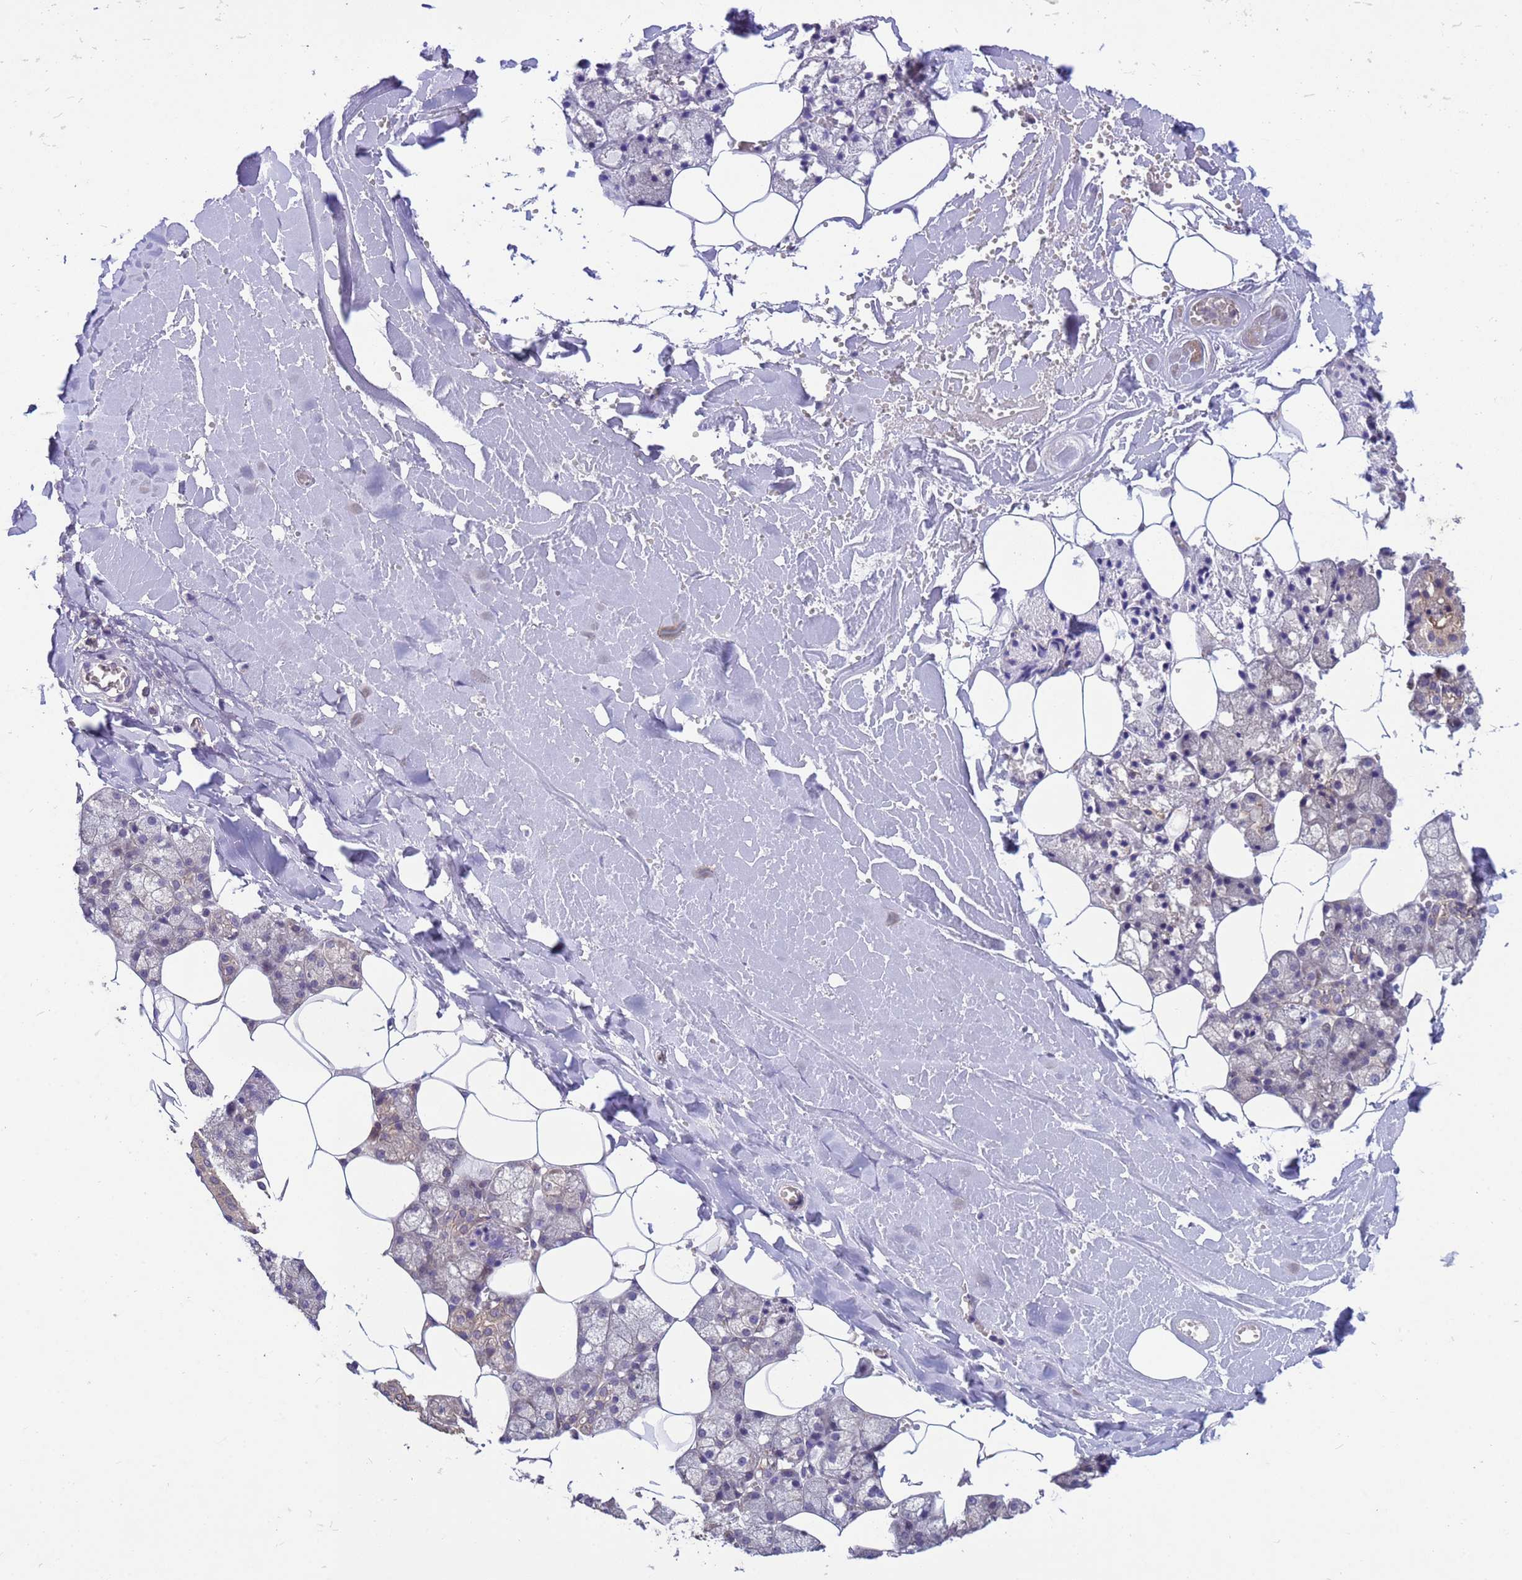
{"staining": {"intensity": "weak", "quantity": "<25%", "location": "cytoplasmic/membranous"}, "tissue": "salivary gland", "cell_type": "Glandular cells", "image_type": "normal", "snomed": [{"axis": "morphology", "description": "Normal tissue, NOS"}, {"axis": "topography", "description": "Salivary gland"}], "caption": "Micrograph shows no significant protein staining in glandular cells of unremarkable salivary gland. (DAB (3,3'-diaminobenzidine) immunohistochemistry (IHC) with hematoxylin counter stain).", "gene": "PPP2CA", "patient": {"sex": "male", "age": 62}}